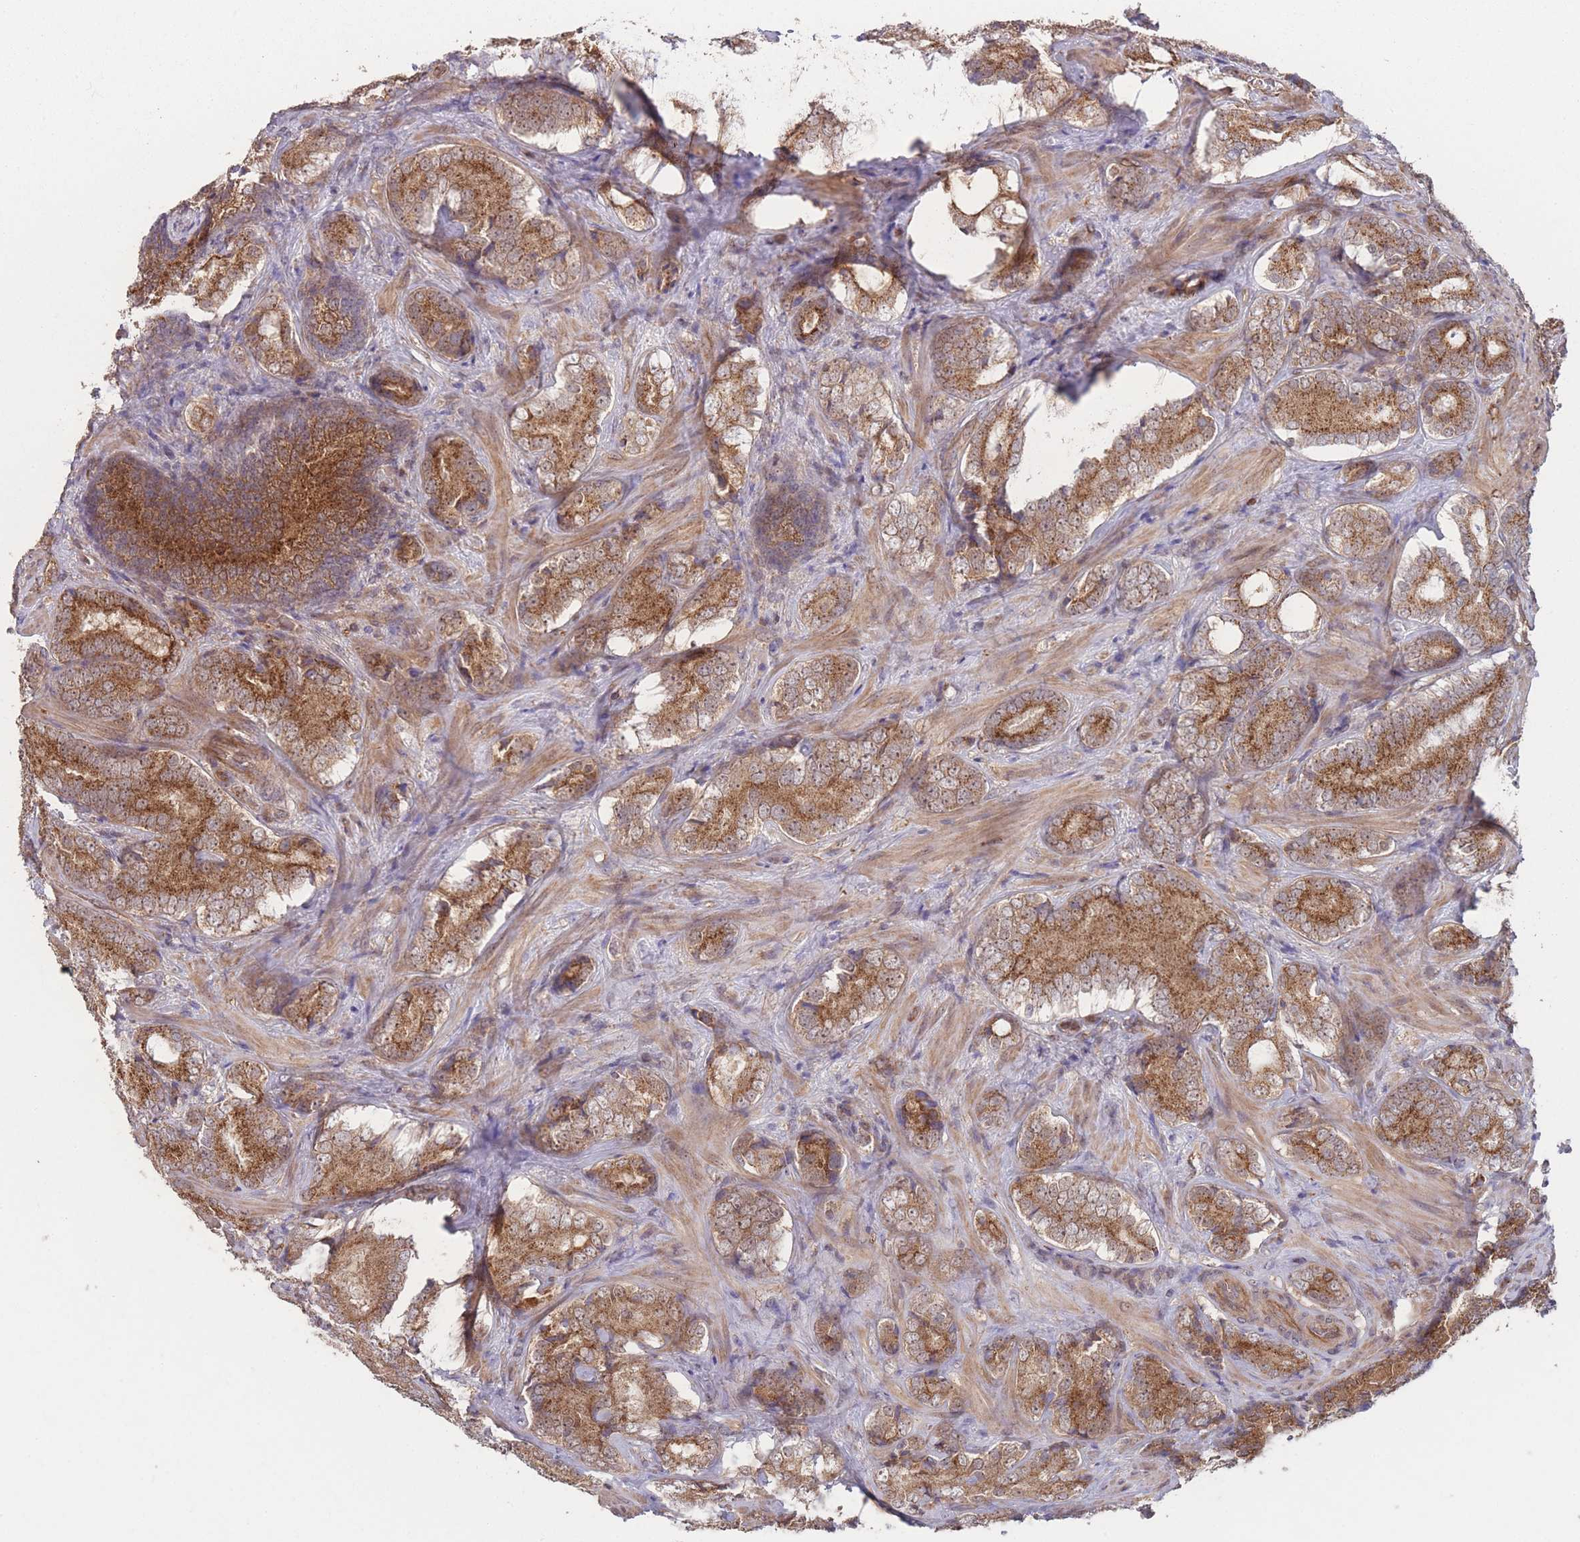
{"staining": {"intensity": "moderate", "quantity": ">75%", "location": "cytoplasmic/membranous,nuclear"}, "tissue": "prostate cancer", "cell_type": "Tumor cells", "image_type": "cancer", "snomed": [{"axis": "morphology", "description": "Adenocarcinoma, Low grade"}, {"axis": "topography", "description": "Prostate"}], "caption": "The immunohistochemical stain labels moderate cytoplasmic/membranous and nuclear positivity in tumor cells of prostate cancer tissue.", "gene": "PXMP4", "patient": {"sex": "male", "age": 58}}